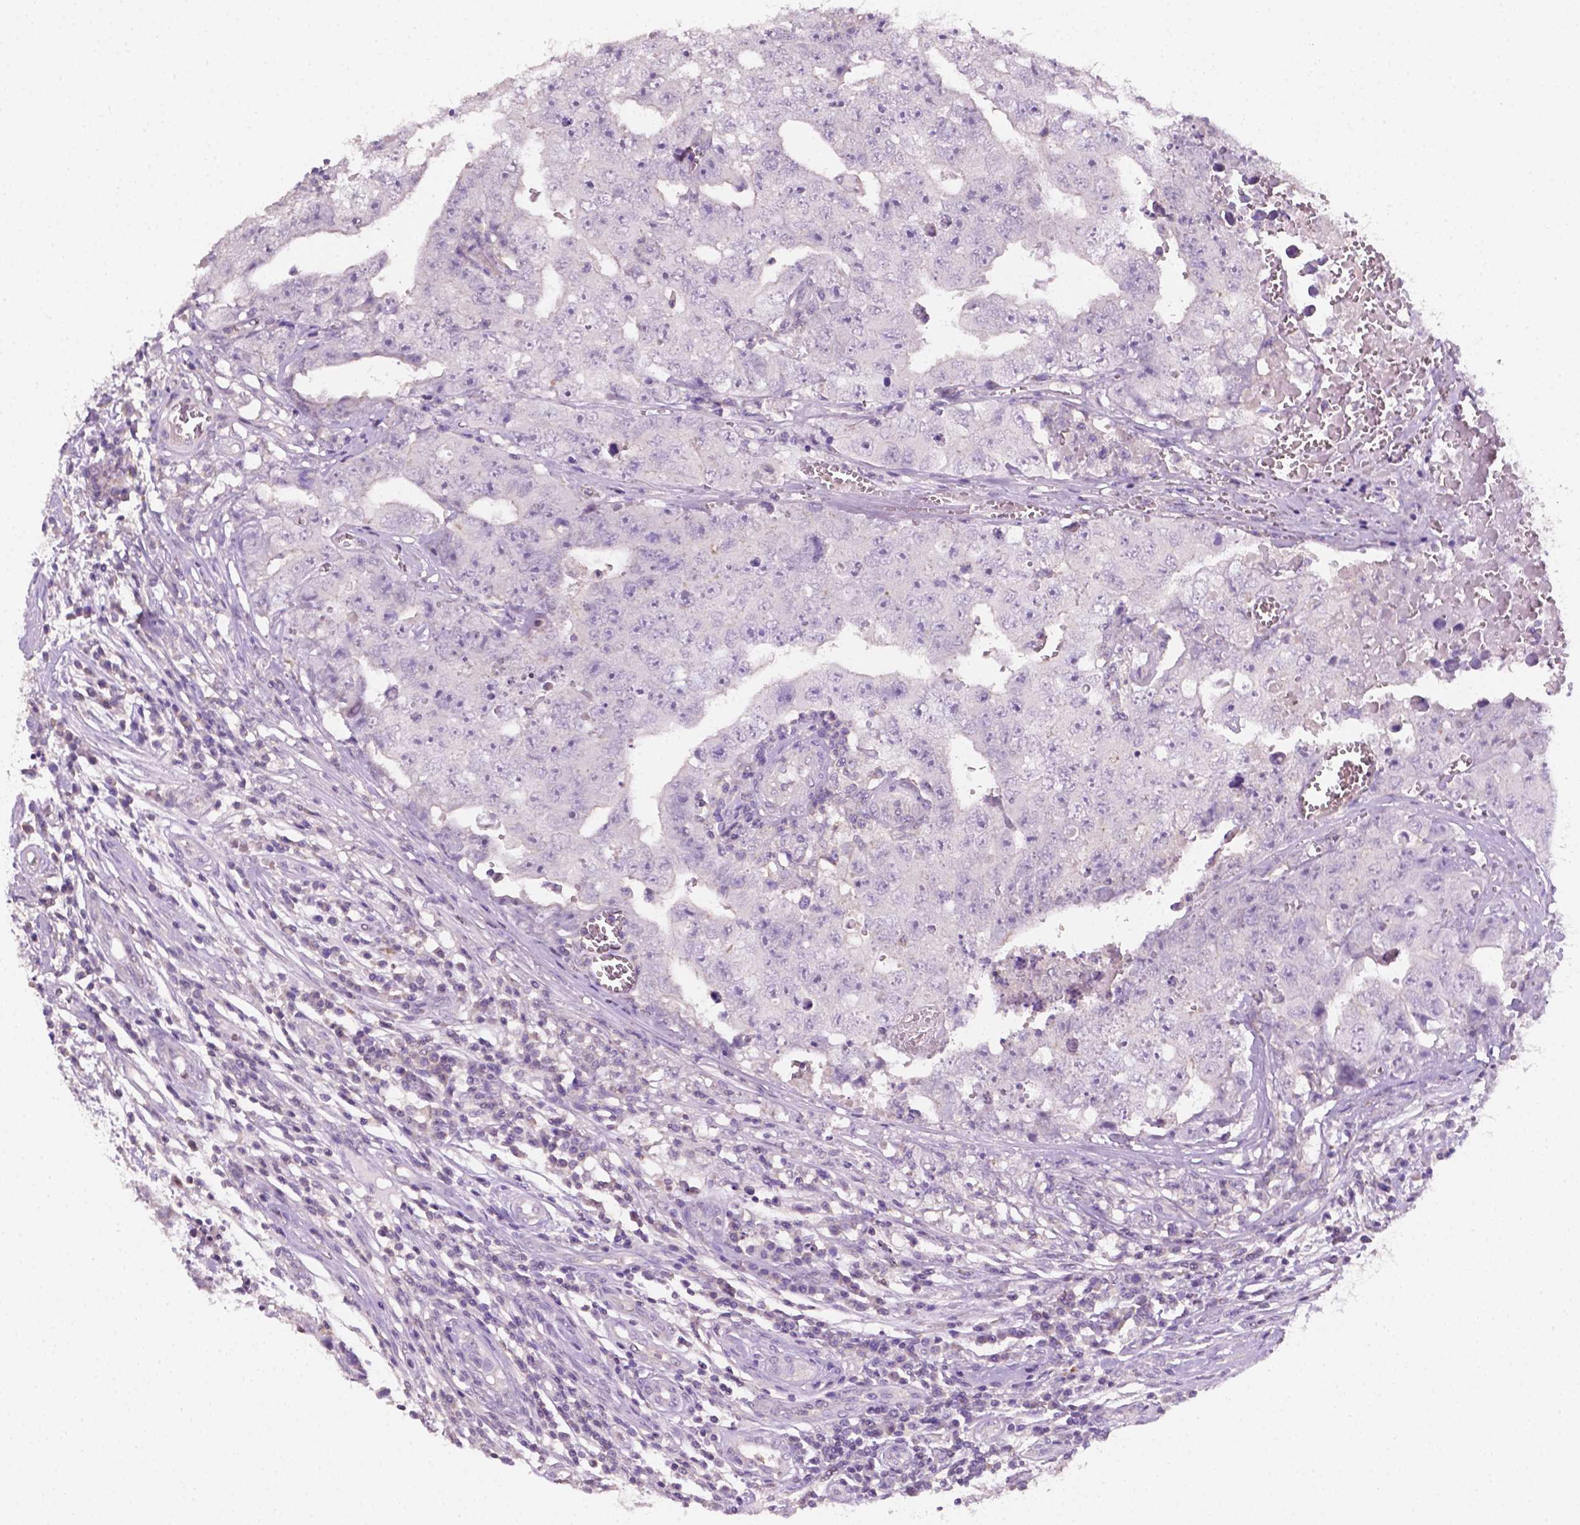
{"staining": {"intensity": "negative", "quantity": "none", "location": "none"}, "tissue": "testis cancer", "cell_type": "Tumor cells", "image_type": "cancer", "snomed": [{"axis": "morphology", "description": "Carcinoma, Embryonal, NOS"}, {"axis": "topography", "description": "Testis"}], "caption": "Image shows no protein positivity in tumor cells of embryonal carcinoma (testis) tissue.", "gene": "EGFR", "patient": {"sex": "male", "age": 36}}